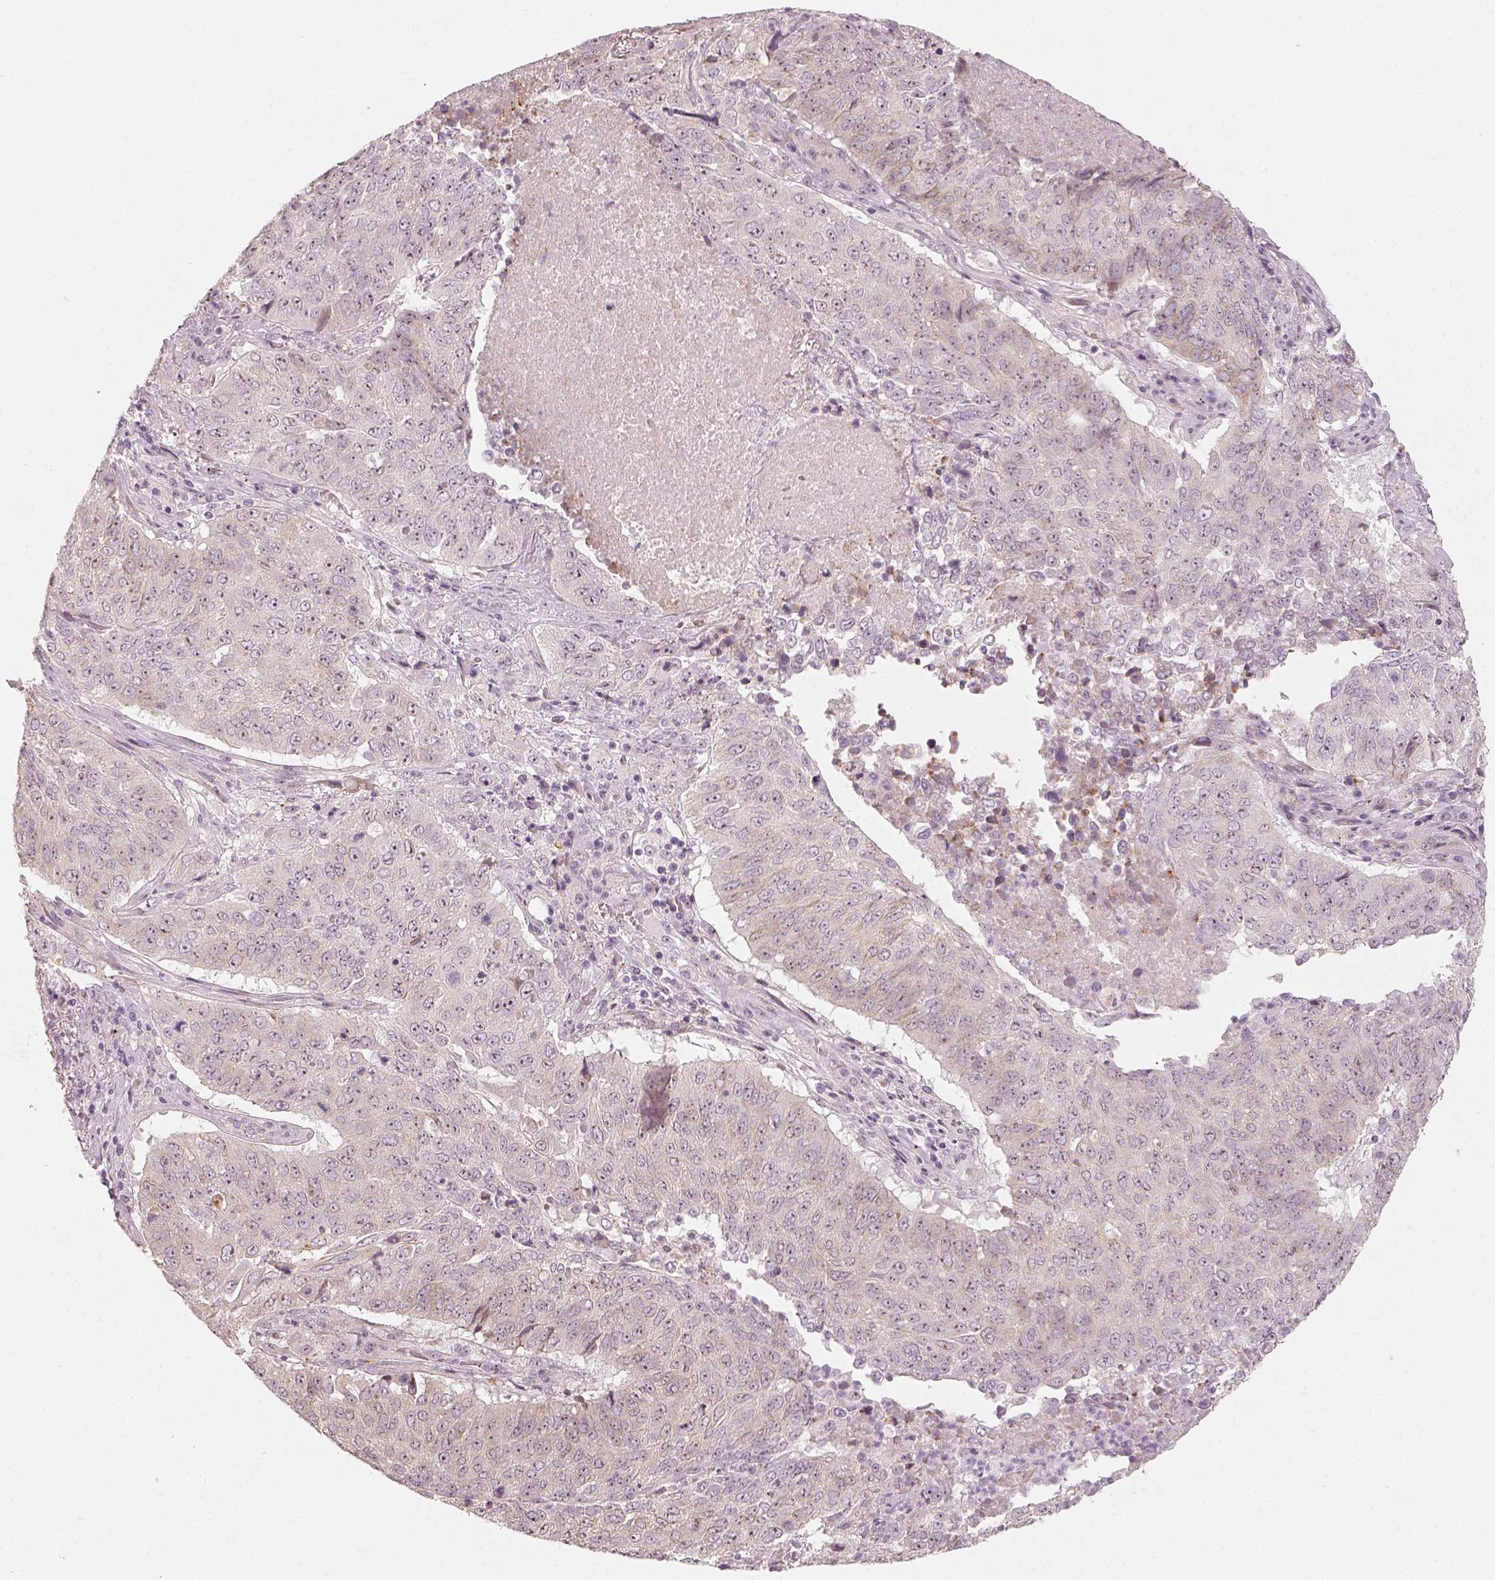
{"staining": {"intensity": "weak", "quantity": "<25%", "location": "cytoplasmic/membranous,nuclear"}, "tissue": "lung cancer", "cell_type": "Tumor cells", "image_type": "cancer", "snomed": [{"axis": "morphology", "description": "Normal tissue, NOS"}, {"axis": "morphology", "description": "Squamous cell carcinoma, NOS"}, {"axis": "topography", "description": "Bronchus"}, {"axis": "topography", "description": "Lung"}], "caption": "High magnification brightfield microscopy of lung cancer stained with DAB (brown) and counterstained with hematoxylin (blue): tumor cells show no significant expression.", "gene": "CDS1", "patient": {"sex": "male", "age": 64}}